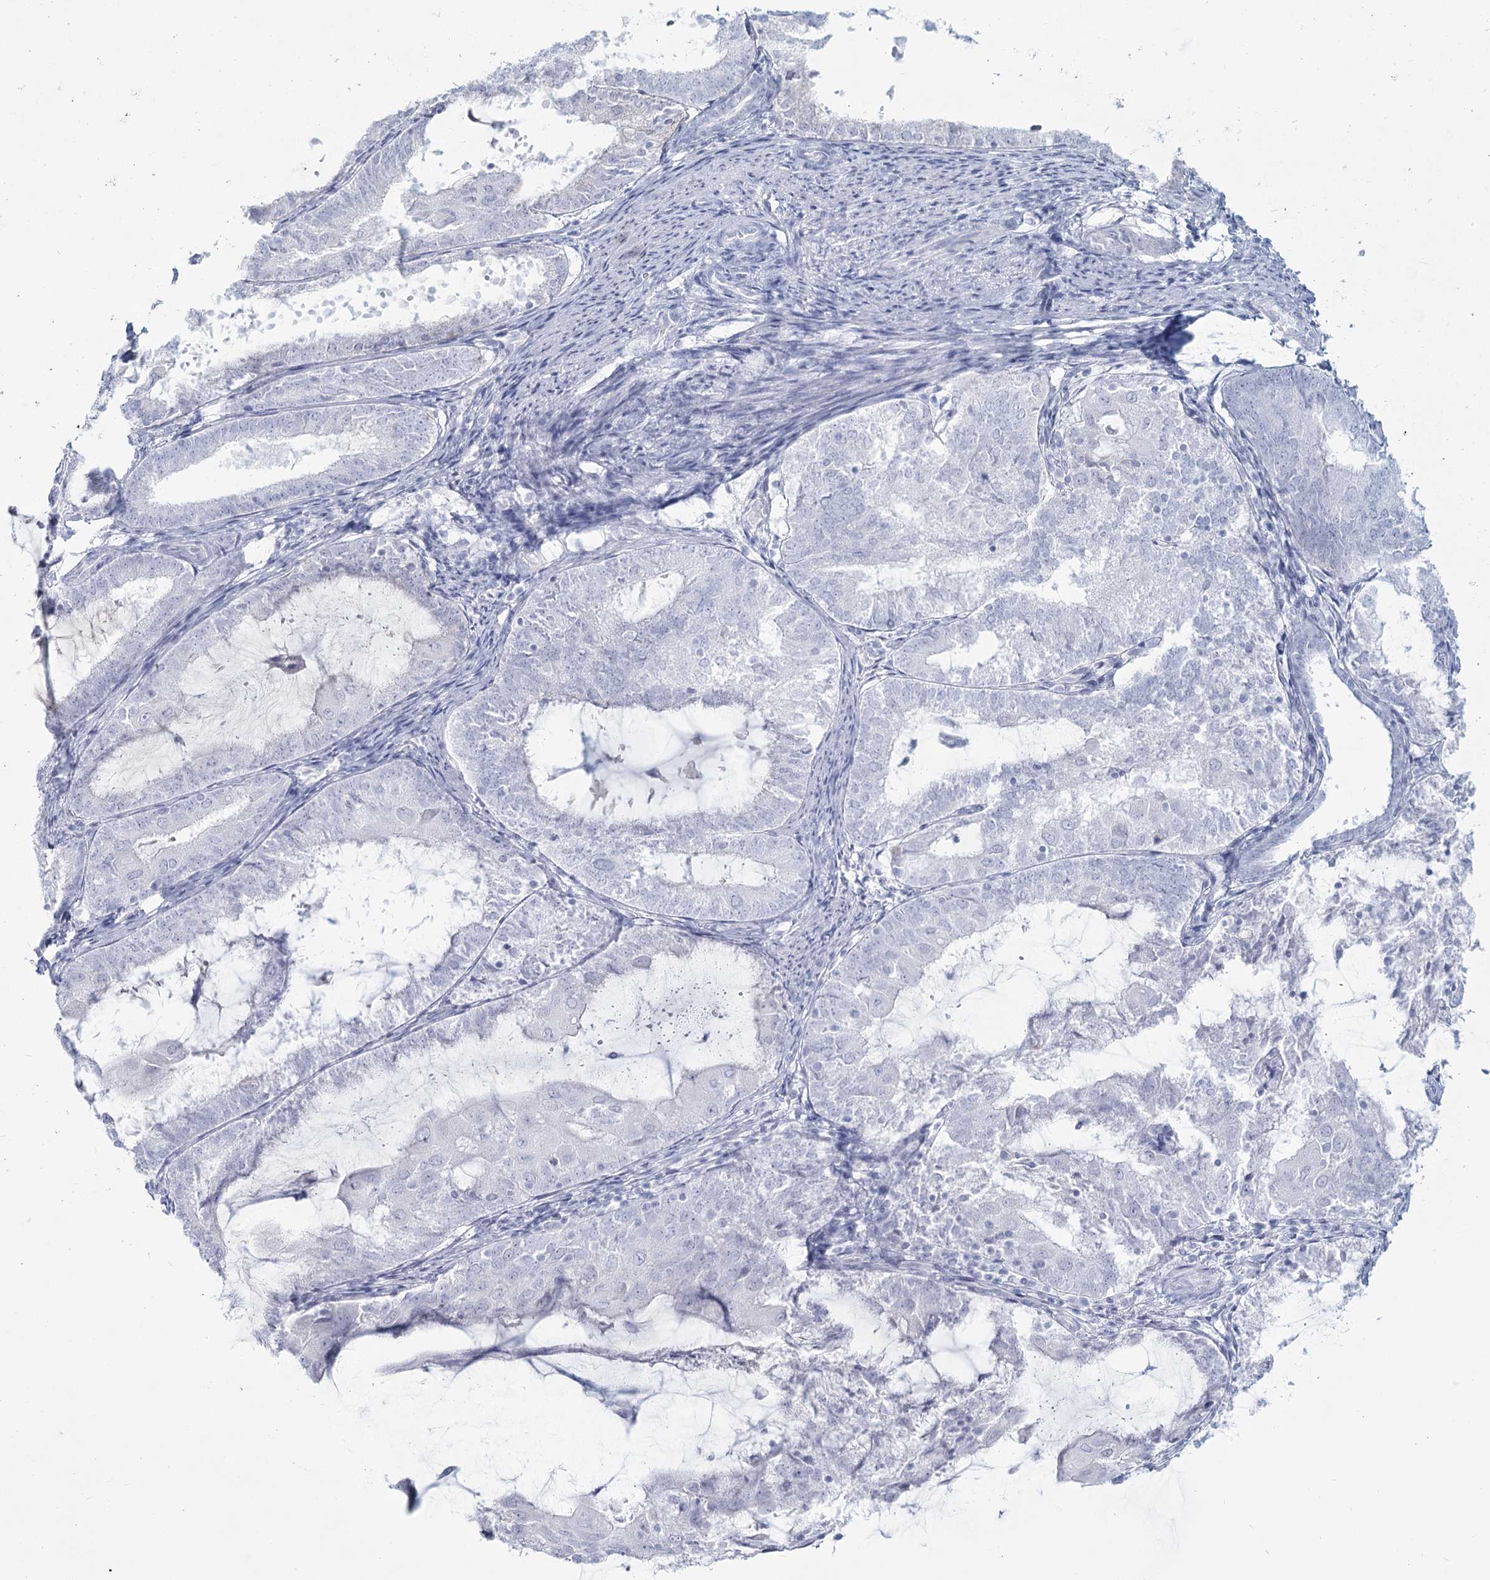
{"staining": {"intensity": "negative", "quantity": "none", "location": "none"}, "tissue": "endometrial cancer", "cell_type": "Tumor cells", "image_type": "cancer", "snomed": [{"axis": "morphology", "description": "Adenocarcinoma, NOS"}, {"axis": "topography", "description": "Endometrium"}], "caption": "IHC image of adenocarcinoma (endometrial) stained for a protein (brown), which displays no expression in tumor cells.", "gene": "SLC6A19", "patient": {"sex": "female", "age": 81}}